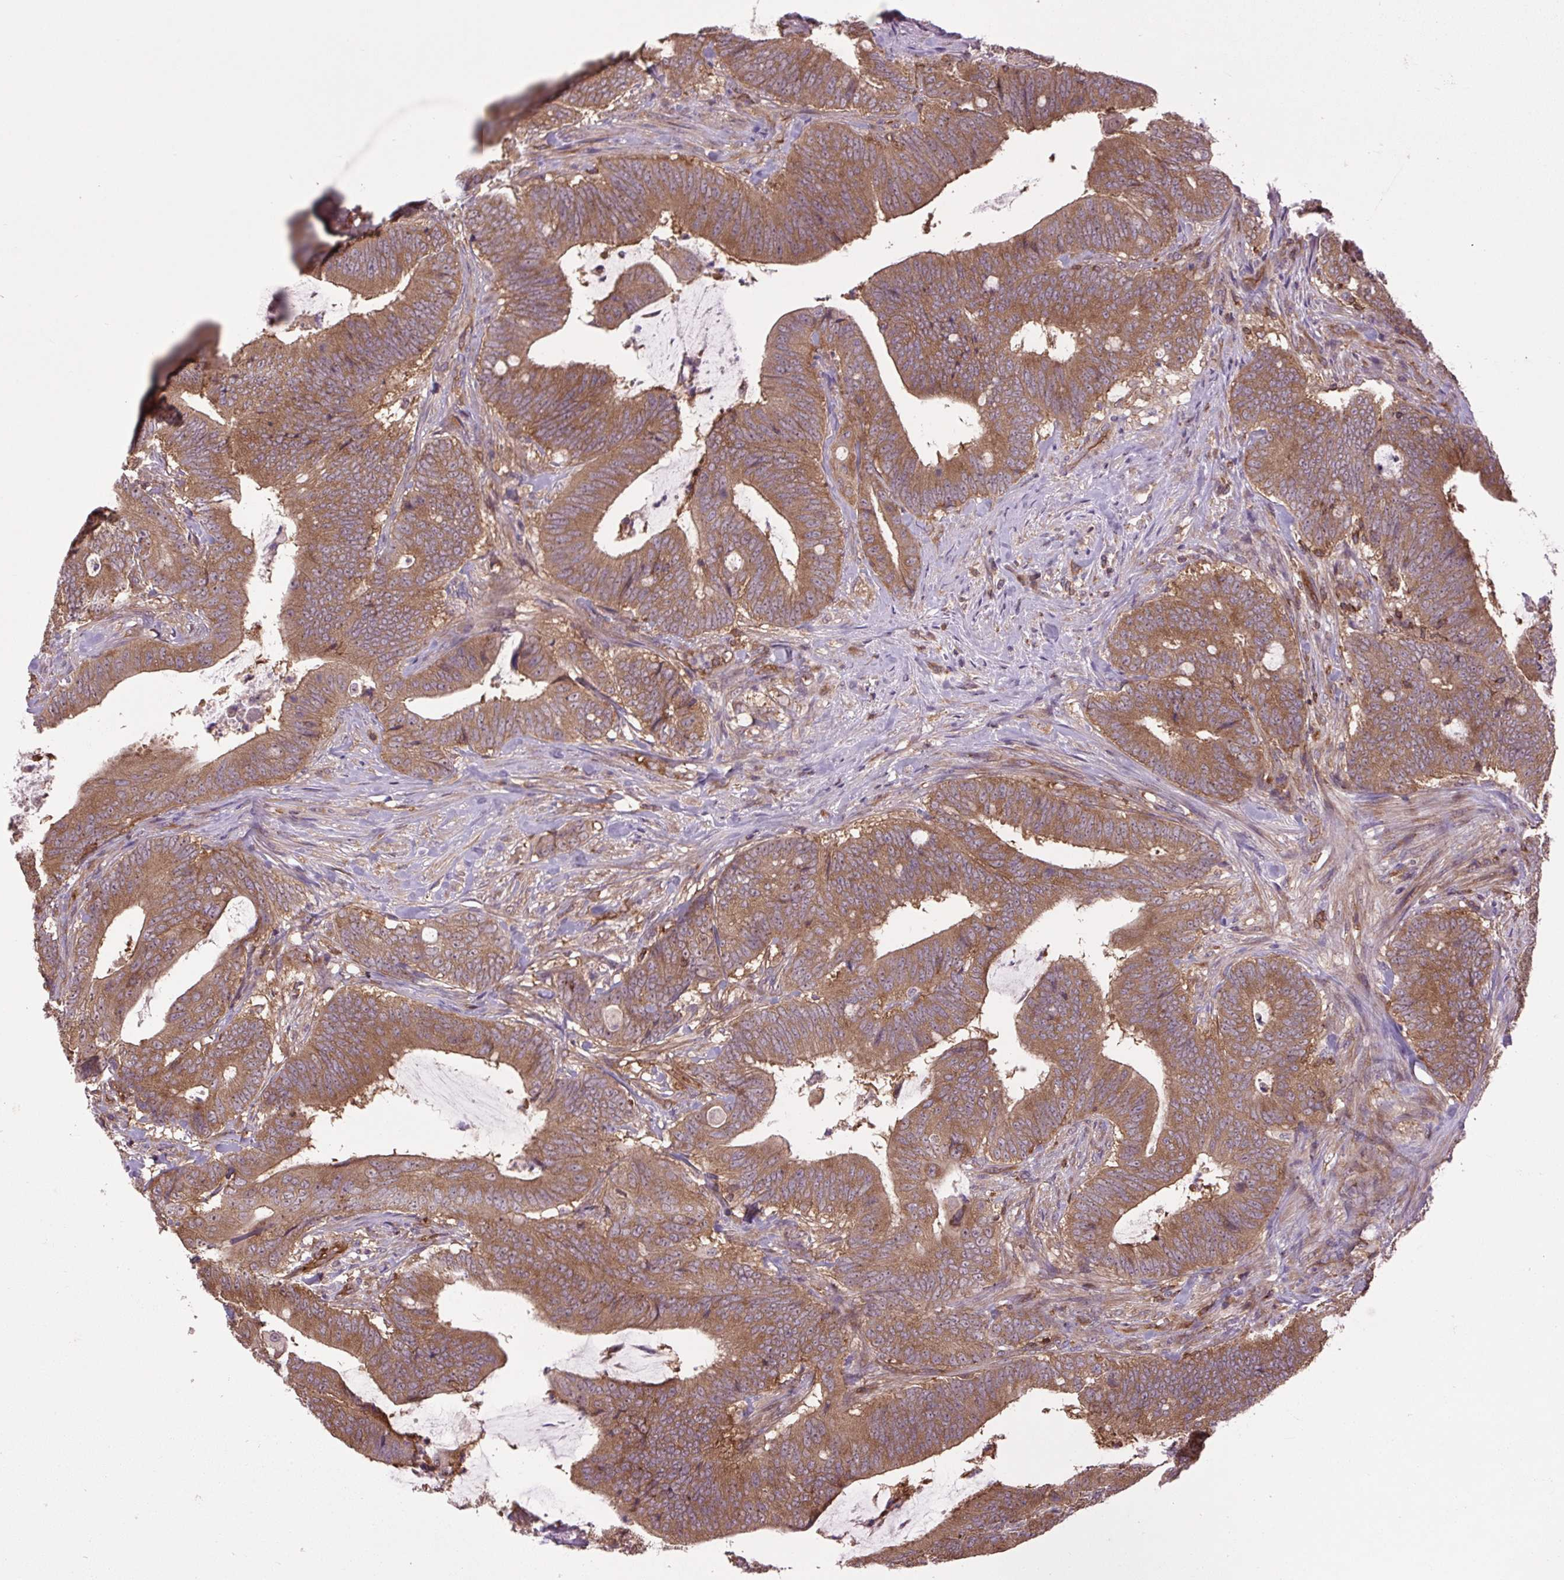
{"staining": {"intensity": "moderate", "quantity": ">75%", "location": "cytoplasmic/membranous"}, "tissue": "colorectal cancer", "cell_type": "Tumor cells", "image_type": "cancer", "snomed": [{"axis": "morphology", "description": "Adenocarcinoma, NOS"}, {"axis": "topography", "description": "Colon"}], "caption": "Human colorectal adenocarcinoma stained for a protein (brown) shows moderate cytoplasmic/membranous positive positivity in about >75% of tumor cells.", "gene": "PLCG1", "patient": {"sex": "female", "age": 43}}